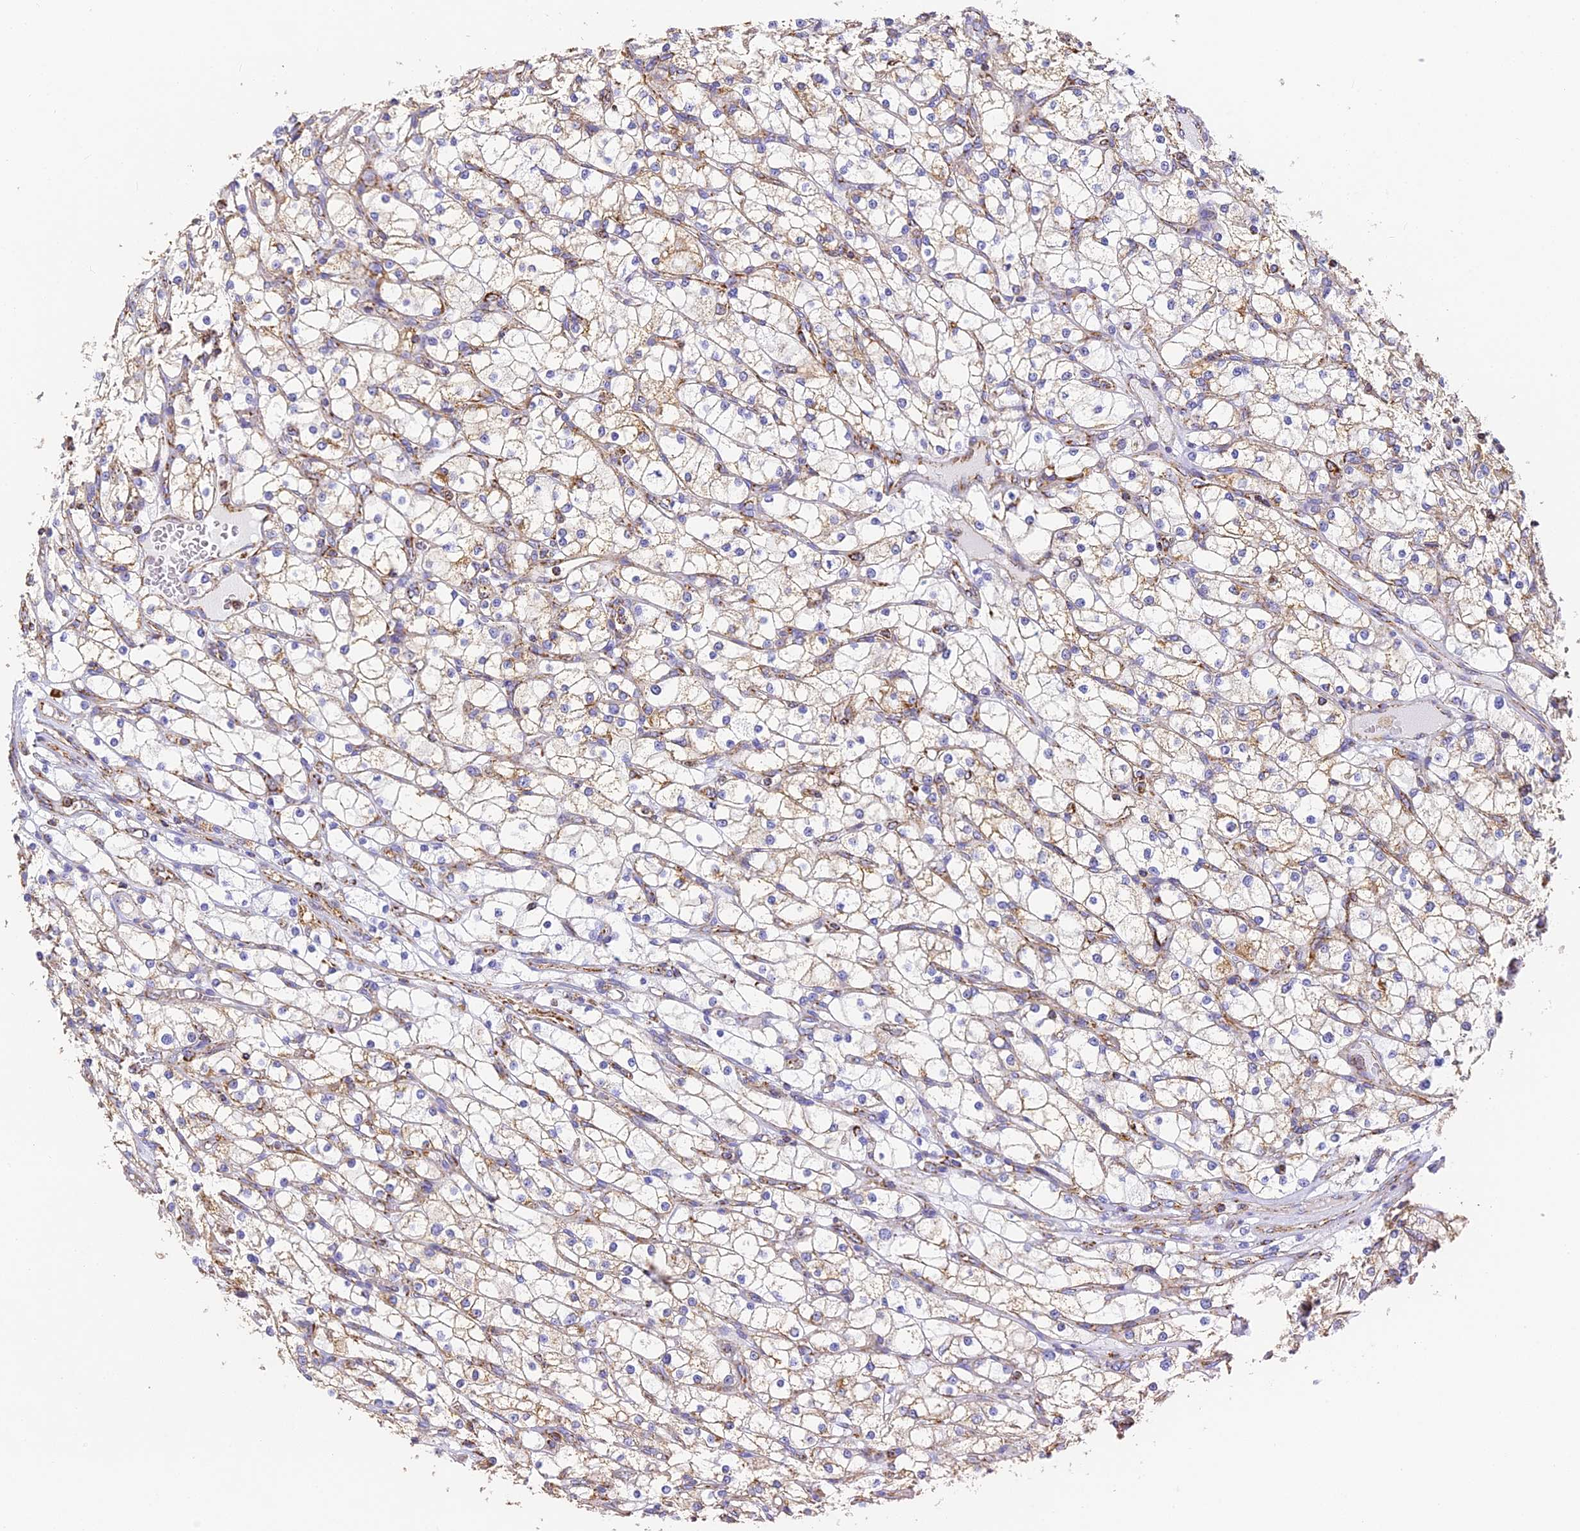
{"staining": {"intensity": "weak", "quantity": "25%-75%", "location": "cytoplasmic/membranous"}, "tissue": "renal cancer", "cell_type": "Tumor cells", "image_type": "cancer", "snomed": [{"axis": "morphology", "description": "Adenocarcinoma, NOS"}, {"axis": "topography", "description": "Kidney"}], "caption": "Renal cancer (adenocarcinoma) stained for a protein (brown) reveals weak cytoplasmic/membranous positive staining in approximately 25%-75% of tumor cells.", "gene": "COX6C", "patient": {"sex": "male", "age": 80}}